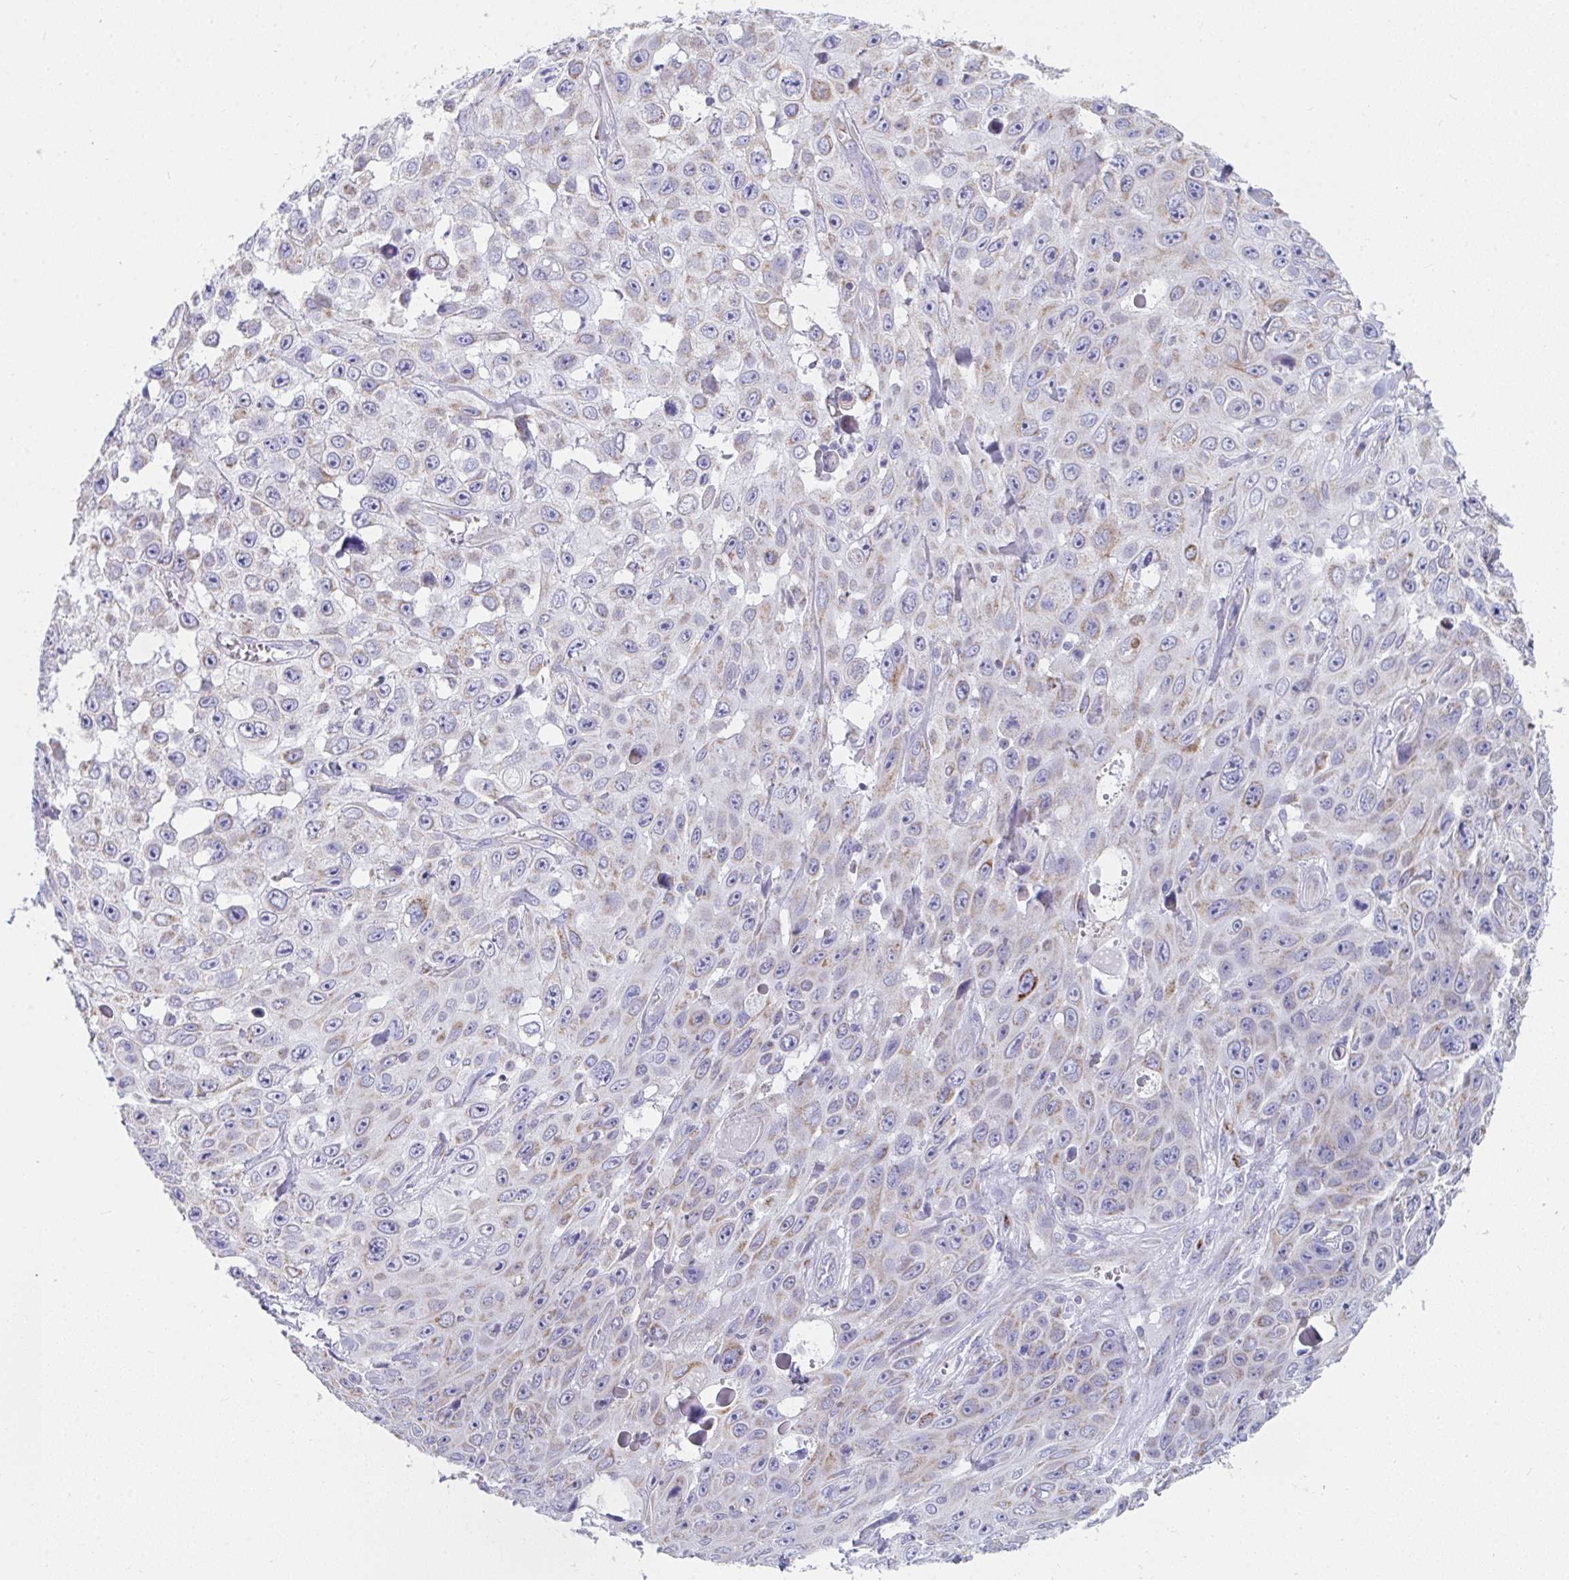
{"staining": {"intensity": "weak", "quantity": "25%-75%", "location": "cytoplasmic/membranous"}, "tissue": "skin cancer", "cell_type": "Tumor cells", "image_type": "cancer", "snomed": [{"axis": "morphology", "description": "Squamous cell carcinoma, NOS"}, {"axis": "topography", "description": "Skin"}], "caption": "About 25%-75% of tumor cells in skin squamous cell carcinoma display weak cytoplasmic/membranous protein positivity as visualized by brown immunohistochemical staining.", "gene": "AIFM1", "patient": {"sex": "male", "age": 82}}